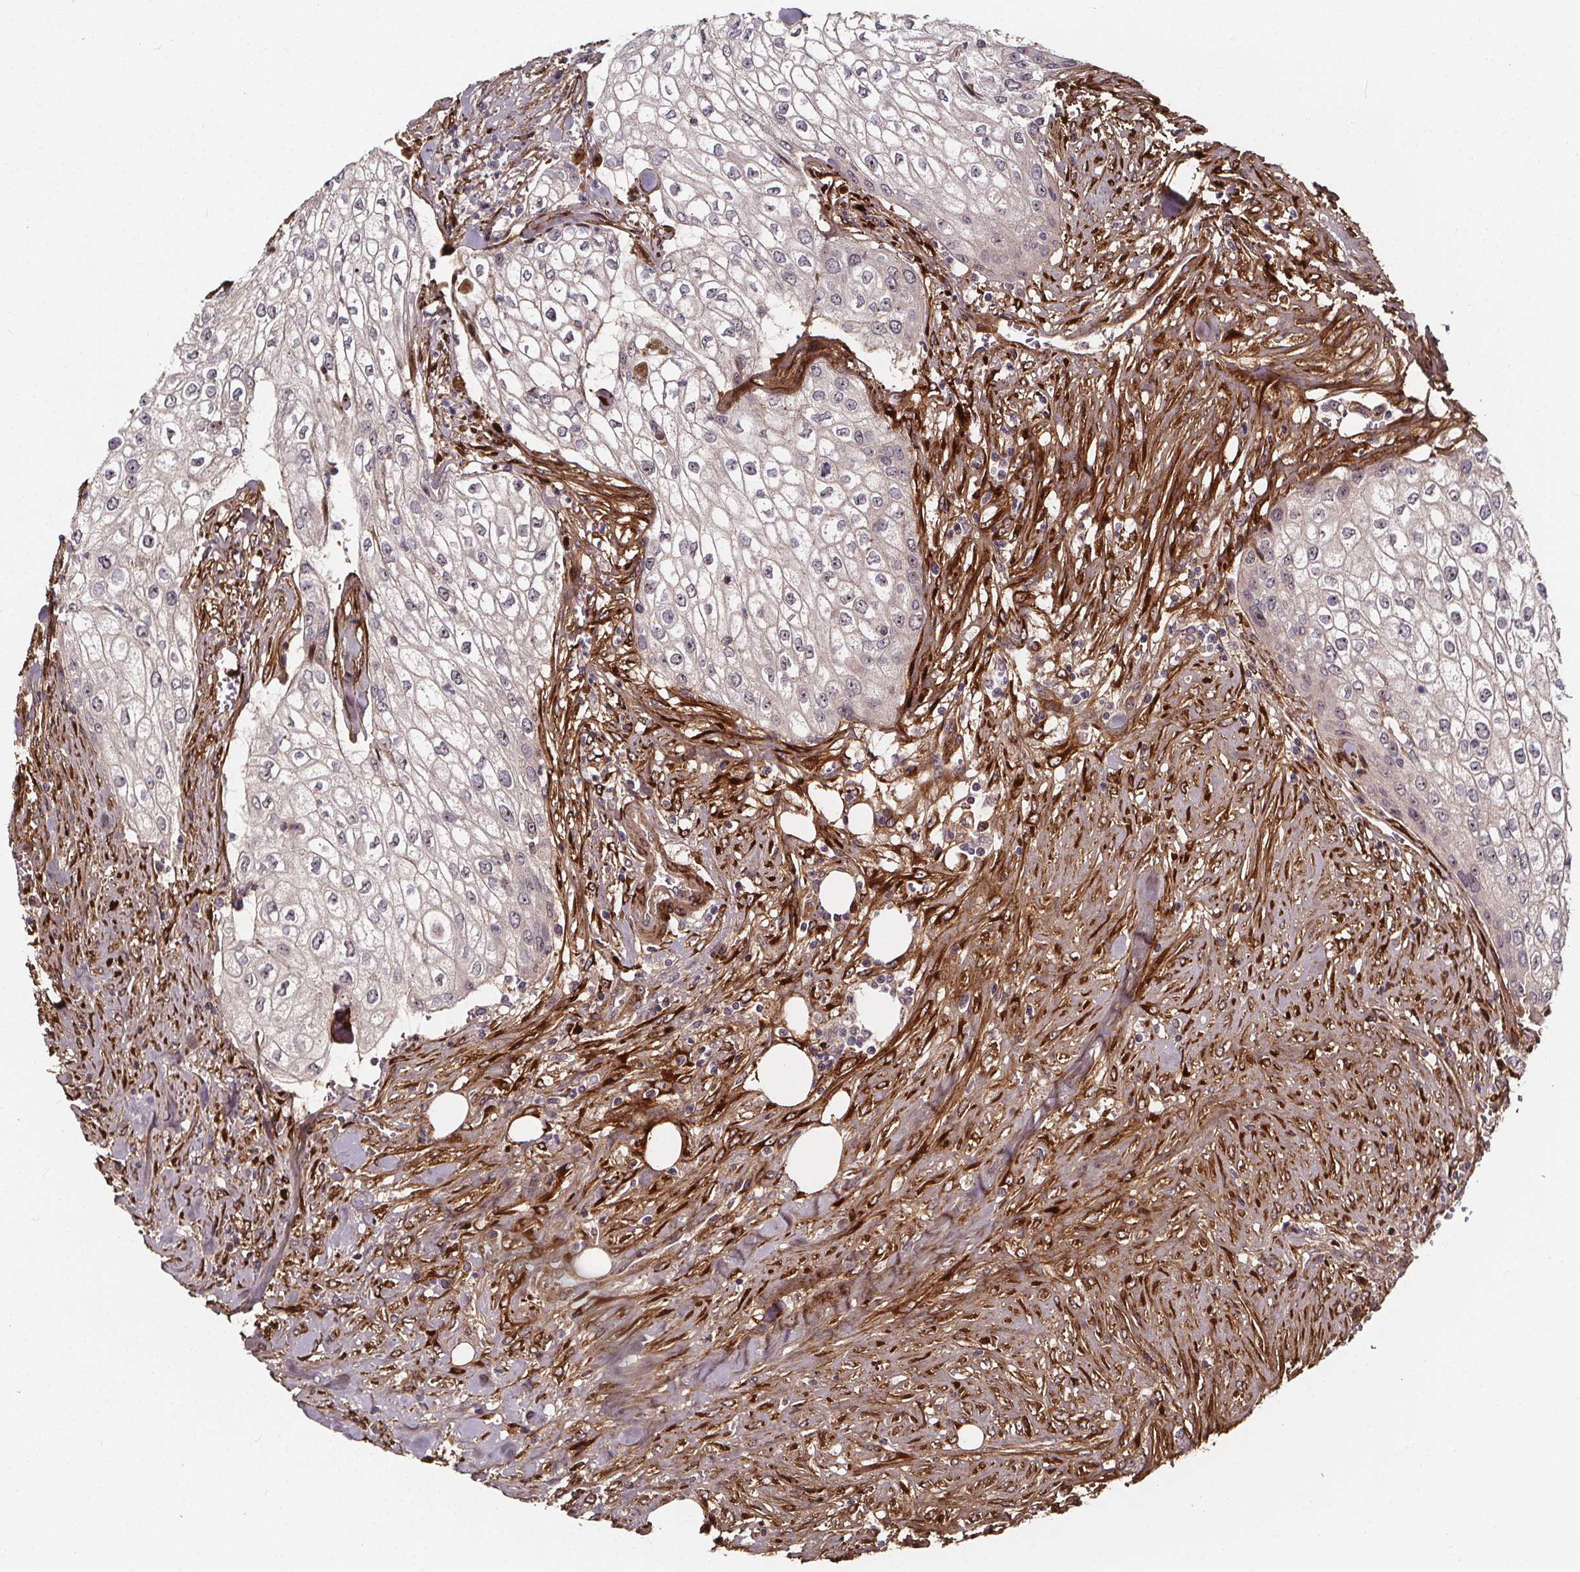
{"staining": {"intensity": "negative", "quantity": "none", "location": "none"}, "tissue": "urothelial cancer", "cell_type": "Tumor cells", "image_type": "cancer", "snomed": [{"axis": "morphology", "description": "Urothelial carcinoma, High grade"}, {"axis": "topography", "description": "Urinary bladder"}], "caption": "This is a photomicrograph of IHC staining of urothelial carcinoma (high-grade), which shows no expression in tumor cells. (DAB (3,3'-diaminobenzidine) immunohistochemistry with hematoxylin counter stain).", "gene": "AEBP1", "patient": {"sex": "male", "age": 62}}